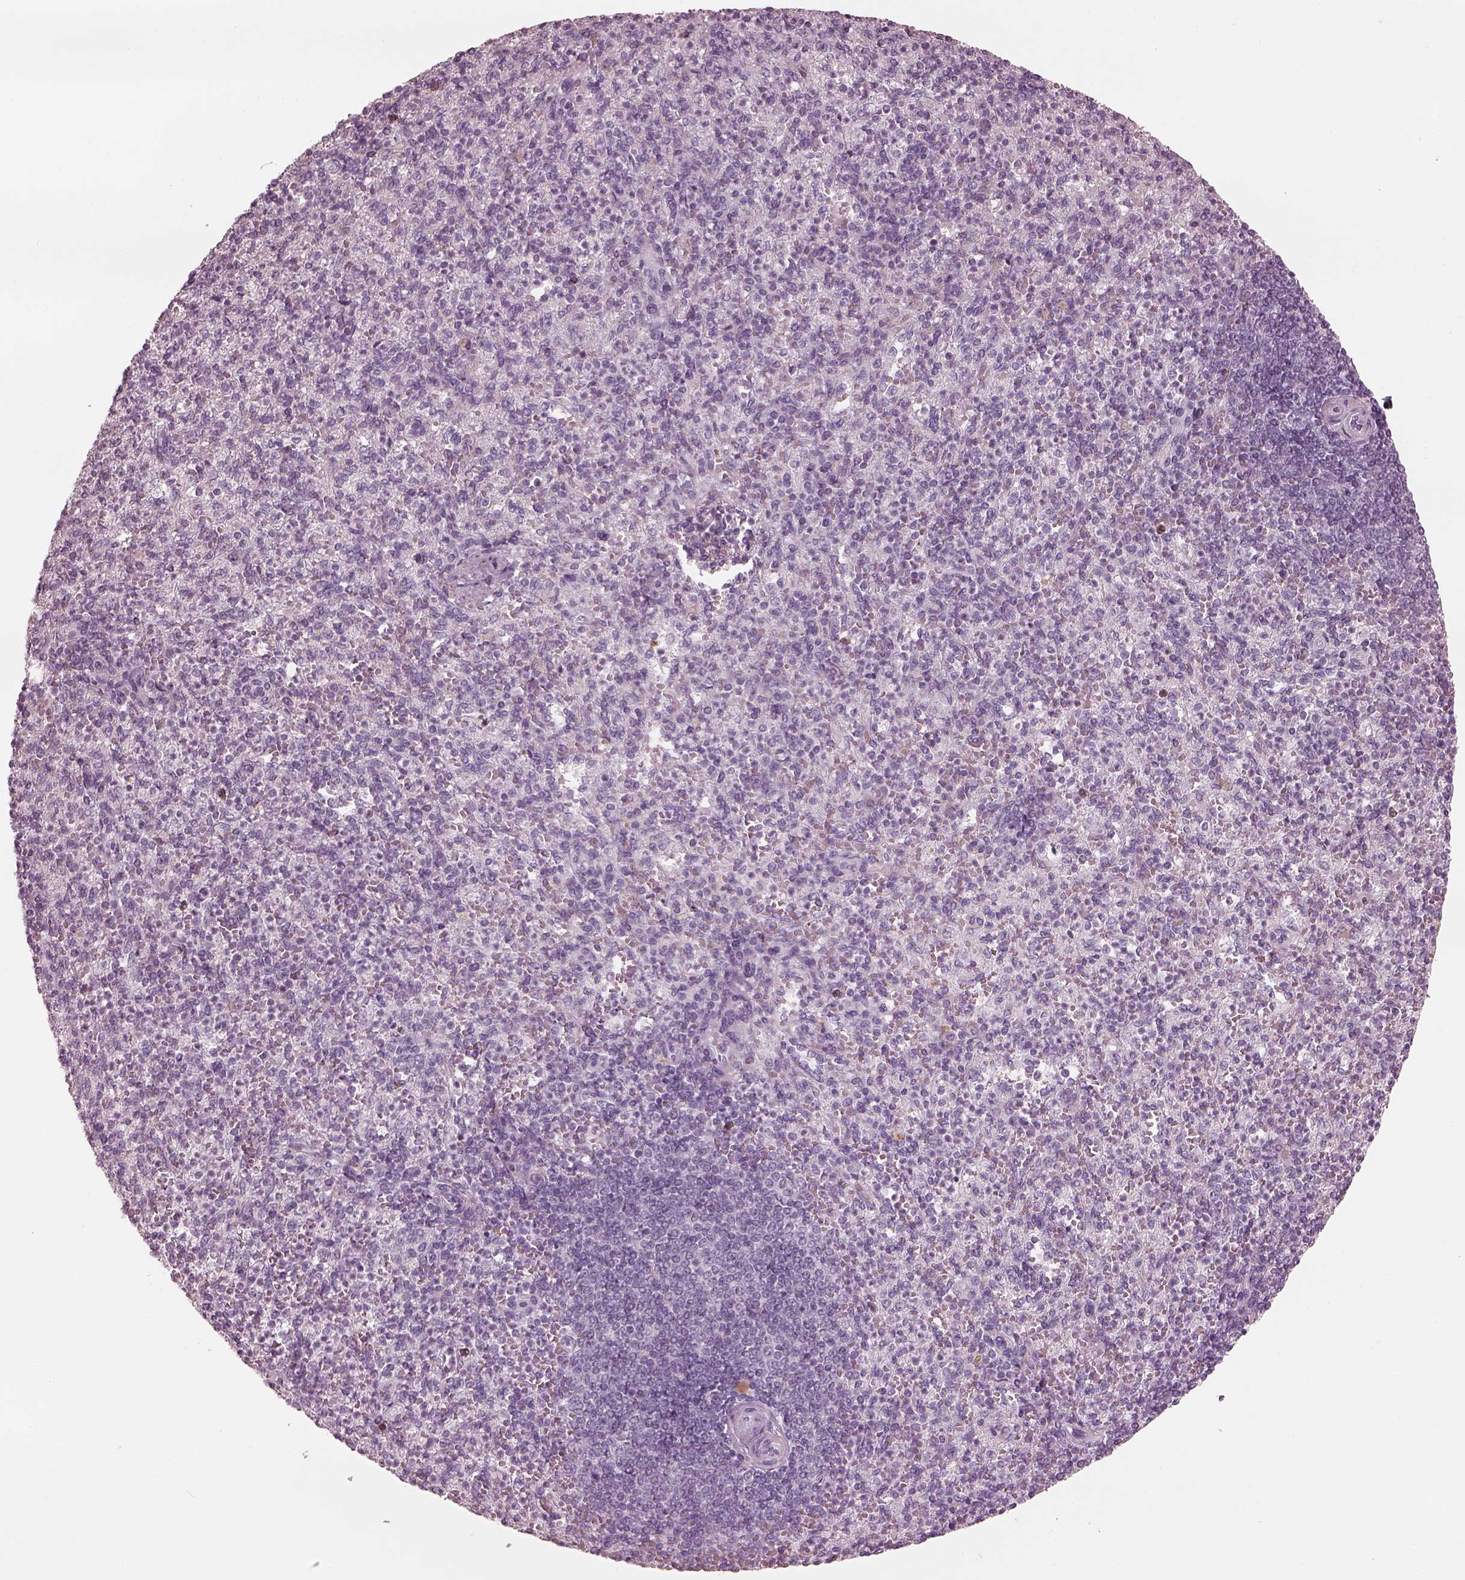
{"staining": {"intensity": "negative", "quantity": "none", "location": "none"}, "tissue": "spleen", "cell_type": "Cells in red pulp", "image_type": "normal", "snomed": [{"axis": "morphology", "description": "Normal tissue, NOS"}, {"axis": "topography", "description": "Spleen"}], "caption": "This is a micrograph of immunohistochemistry (IHC) staining of normal spleen, which shows no expression in cells in red pulp. (Immunohistochemistry, brightfield microscopy, high magnification).", "gene": "RSPH9", "patient": {"sex": "female", "age": 74}}